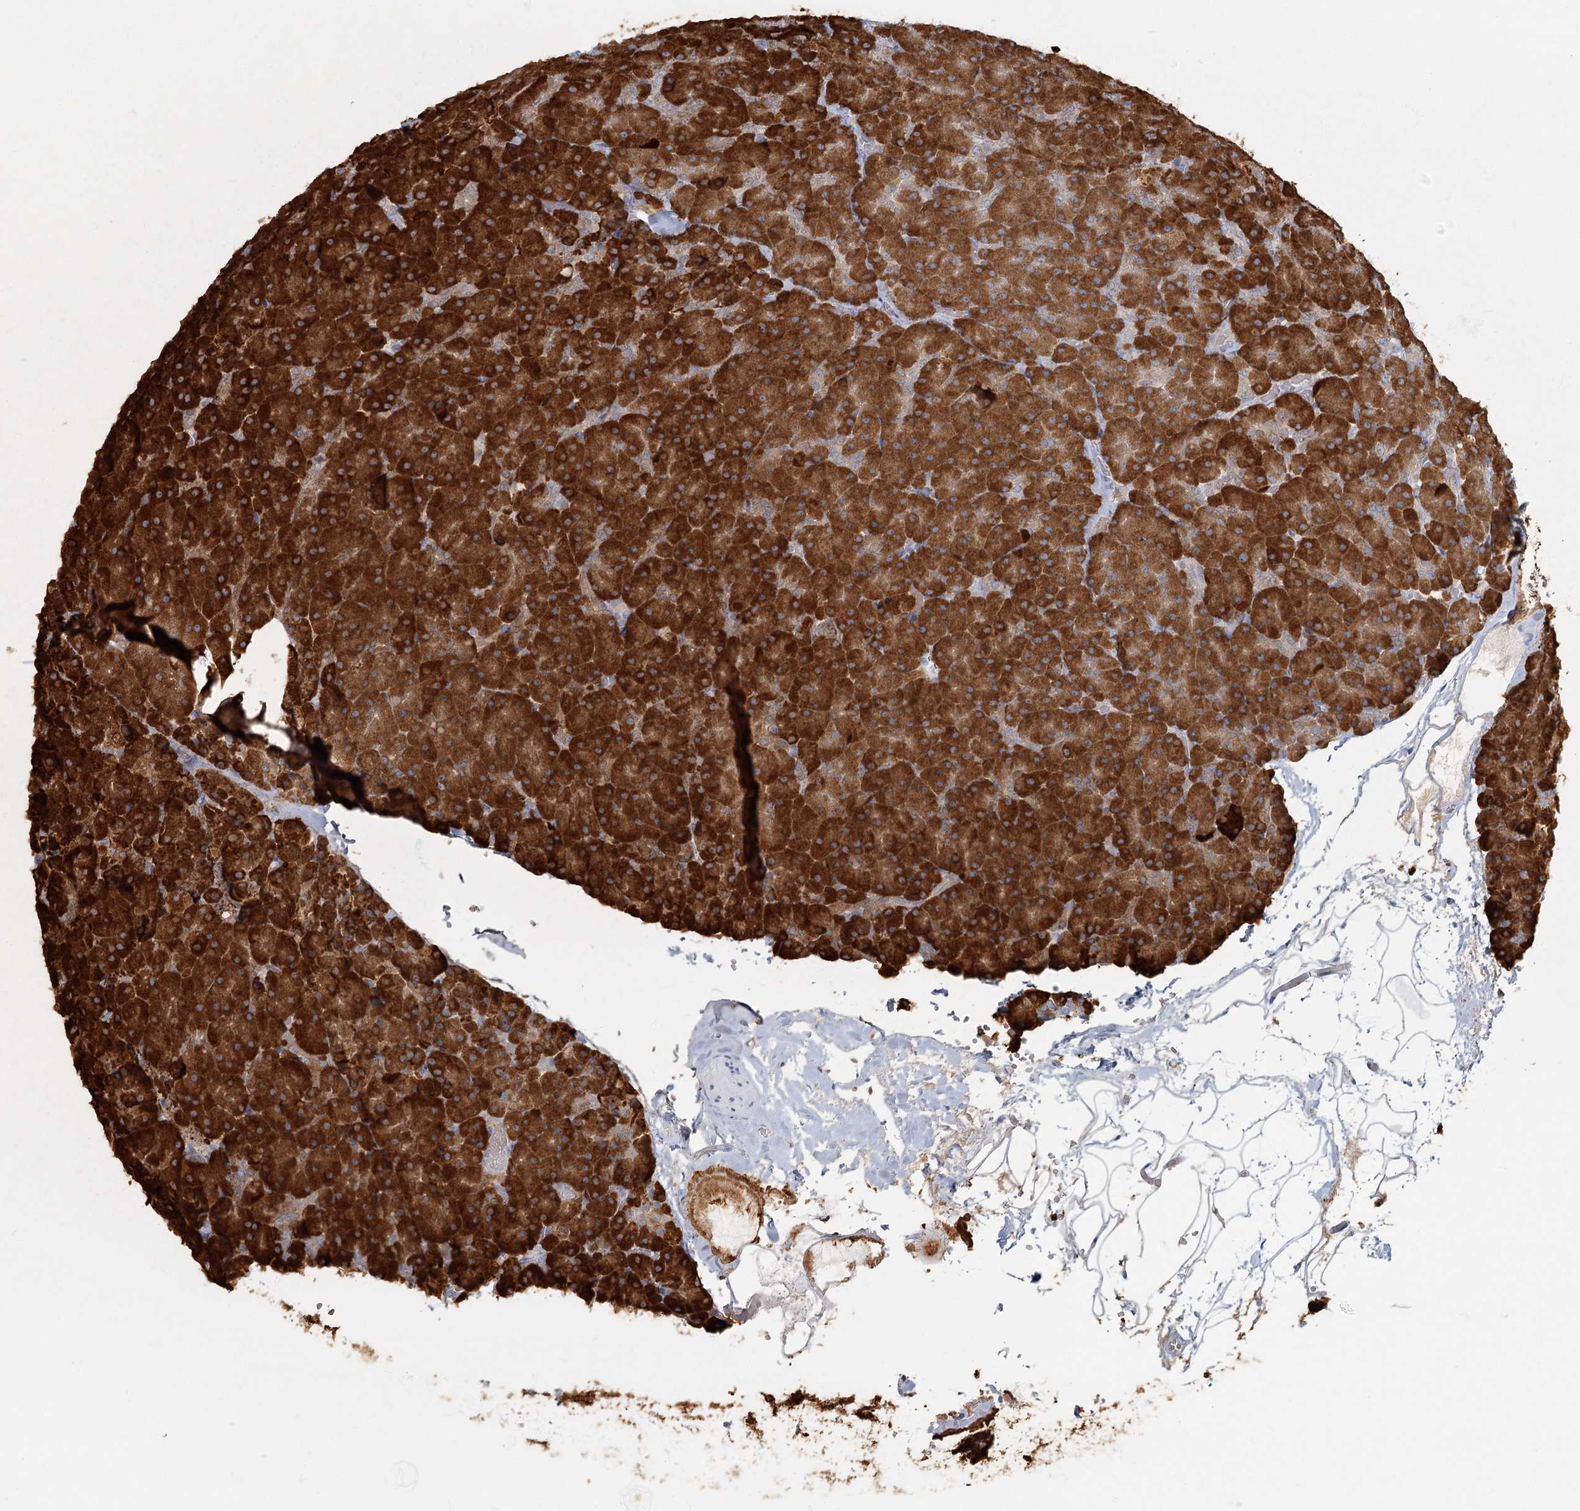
{"staining": {"intensity": "strong", "quantity": ">75%", "location": "cytoplasmic/membranous"}, "tissue": "pancreas", "cell_type": "Exocrine glandular cells", "image_type": "normal", "snomed": [{"axis": "morphology", "description": "Normal tissue, NOS"}, {"axis": "topography", "description": "Pancreas"}], "caption": "The photomicrograph displays immunohistochemical staining of benign pancreas. There is strong cytoplasmic/membranous expression is seen in approximately >75% of exocrine glandular cells.", "gene": "FAM110C", "patient": {"sex": "male", "age": 36}}